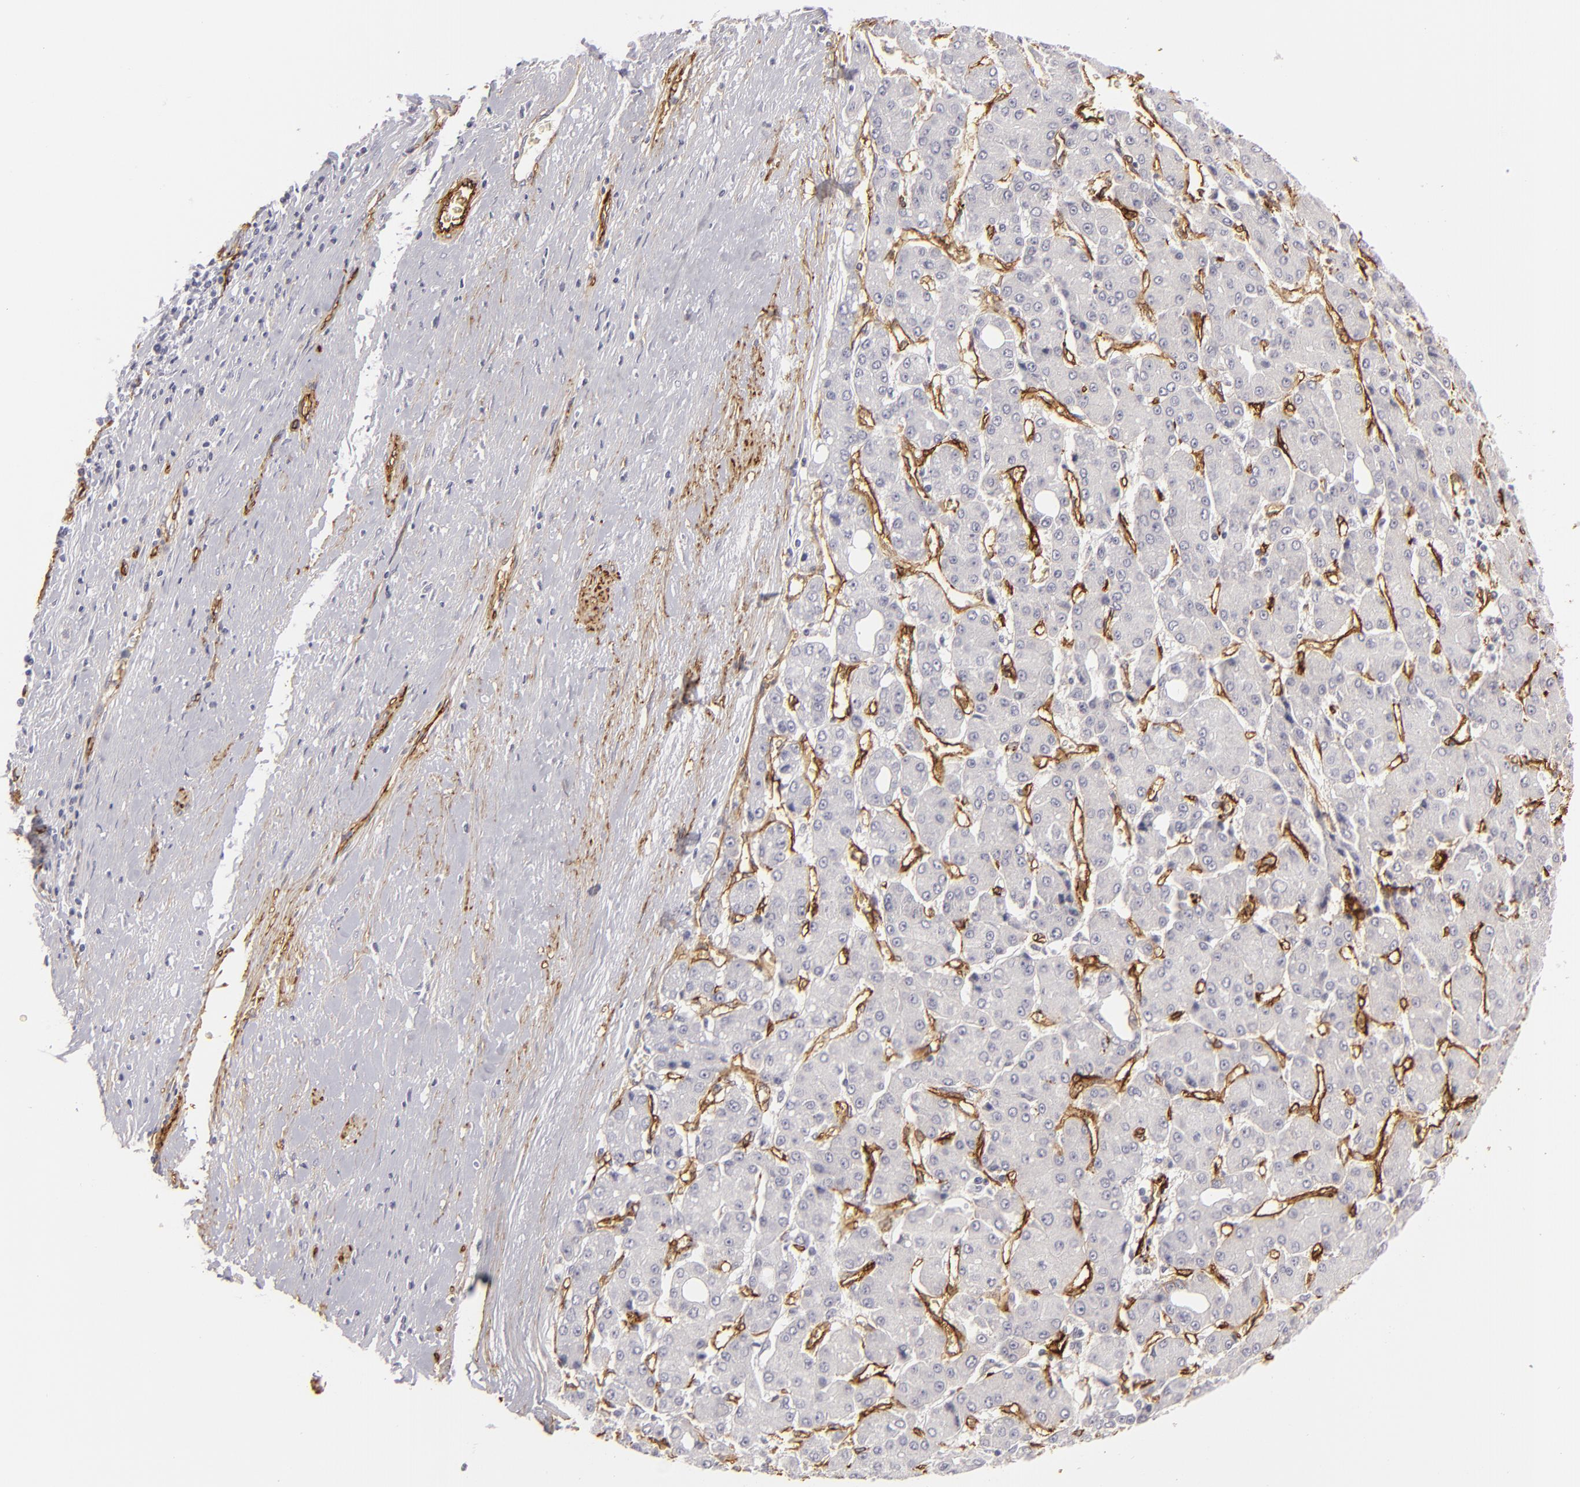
{"staining": {"intensity": "negative", "quantity": "none", "location": "none"}, "tissue": "liver cancer", "cell_type": "Tumor cells", "image_type": "cancer", "snomed": [{"axis": "morphology", "description": "Carcinoma, Hepatocellular, NOS"}, {"axis": "topography", "description": "Liver"}], "caption": "Immunohistochemical staining of liver cancer exhibits no significant positivity in tumor cells.", "gene": "MCAM", "patient": {"sex": "male", "age": 69}}